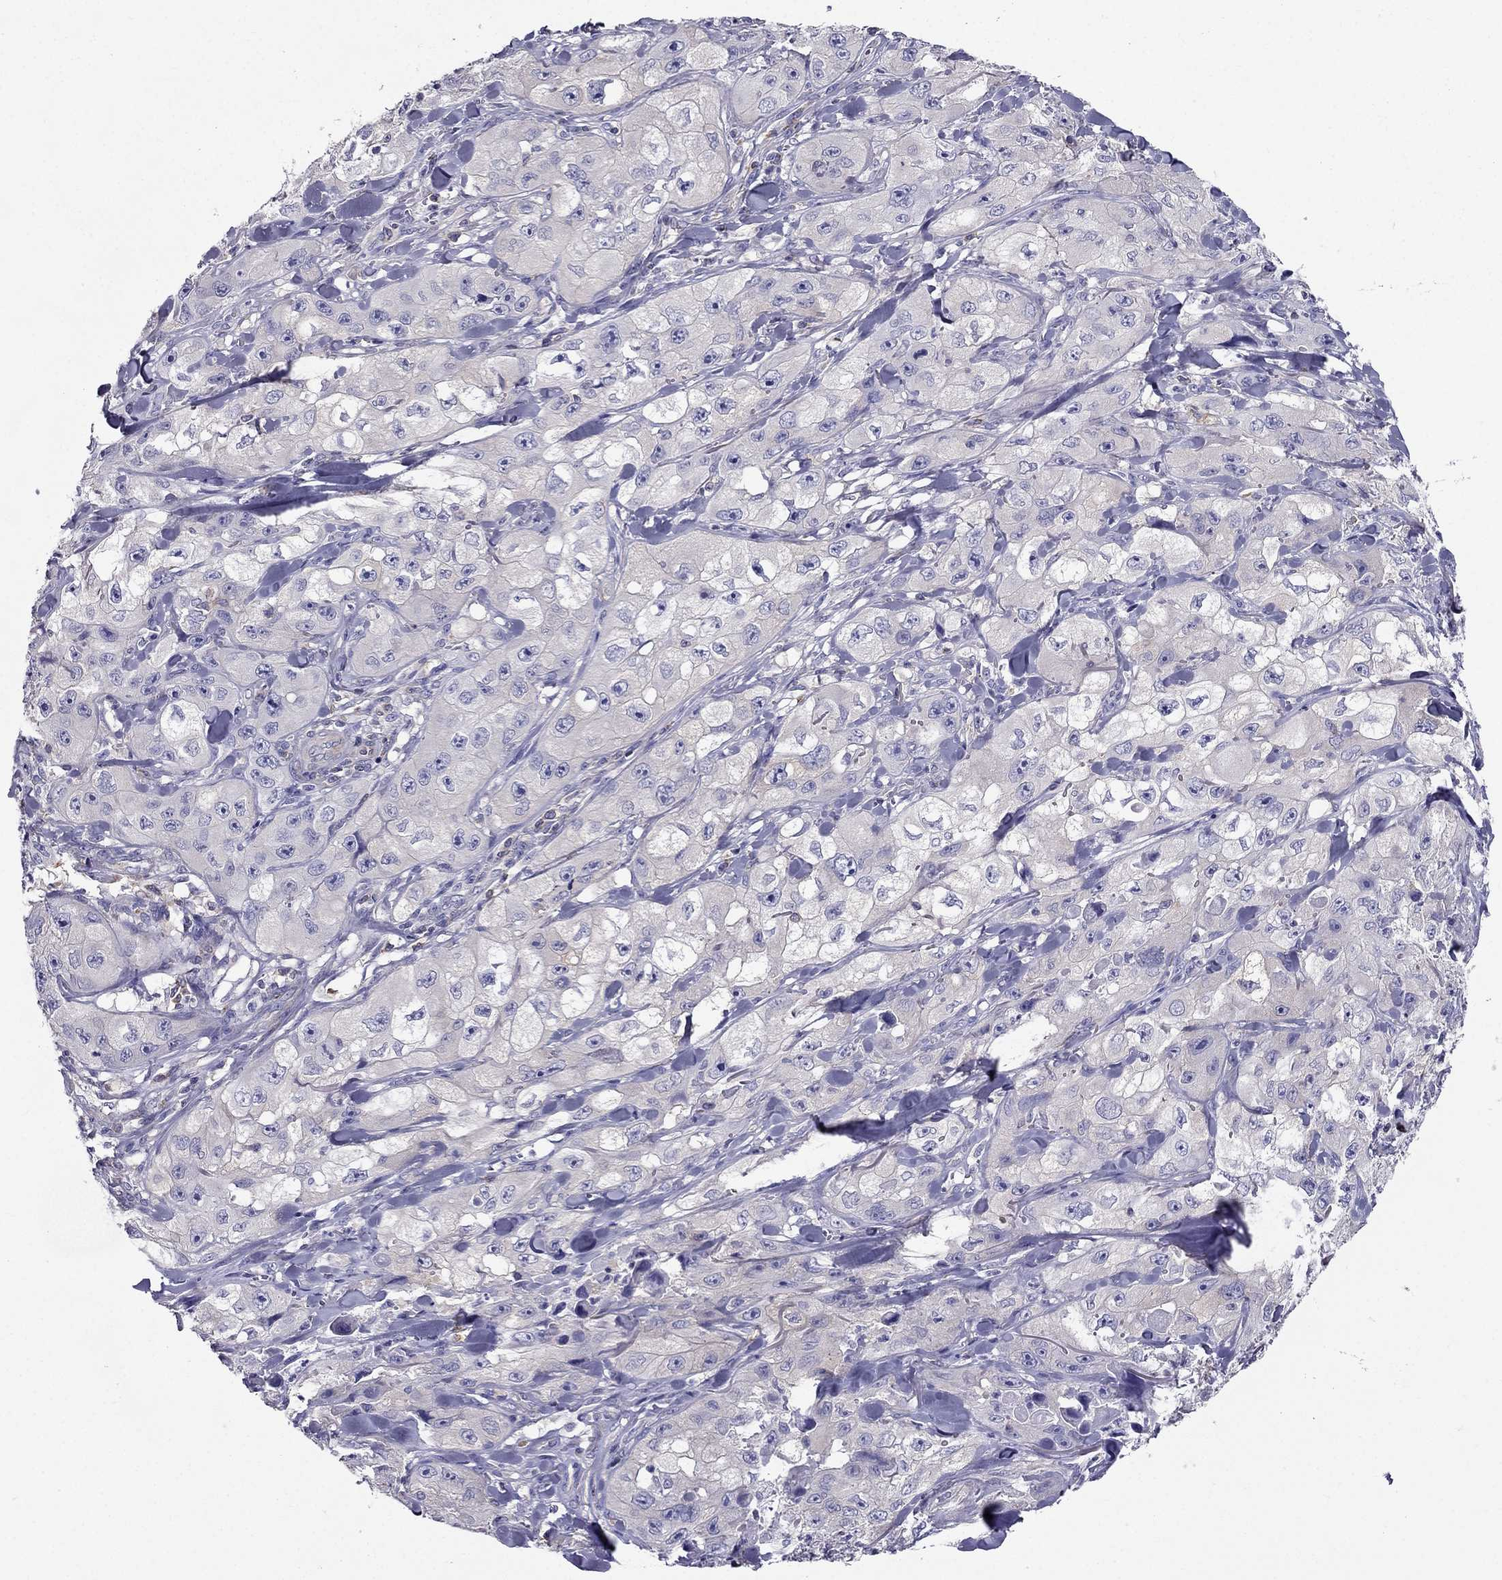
{"staining": {"intensity": "negative", "quantity": "none", "location": "none"}, "tissue": "skin cancer", "cell_type": "Tumor cells", "image_type": "cancer", "snomed": [{"axis": "morphology", "description": "Squamous cell carcinoma, NOS"}, {"axis": "topography", "description": "Skin"}, {"axis": "topography", "description": "Subcutis"}], "caption": "This is a photomicrograph of immunohistochemistry (IHC) staining of skin squamous cell carcinoma, which shows no positivity in tumor cells.", "gene": "AAK1", "patient": {"sex": "male", "age": 73}}